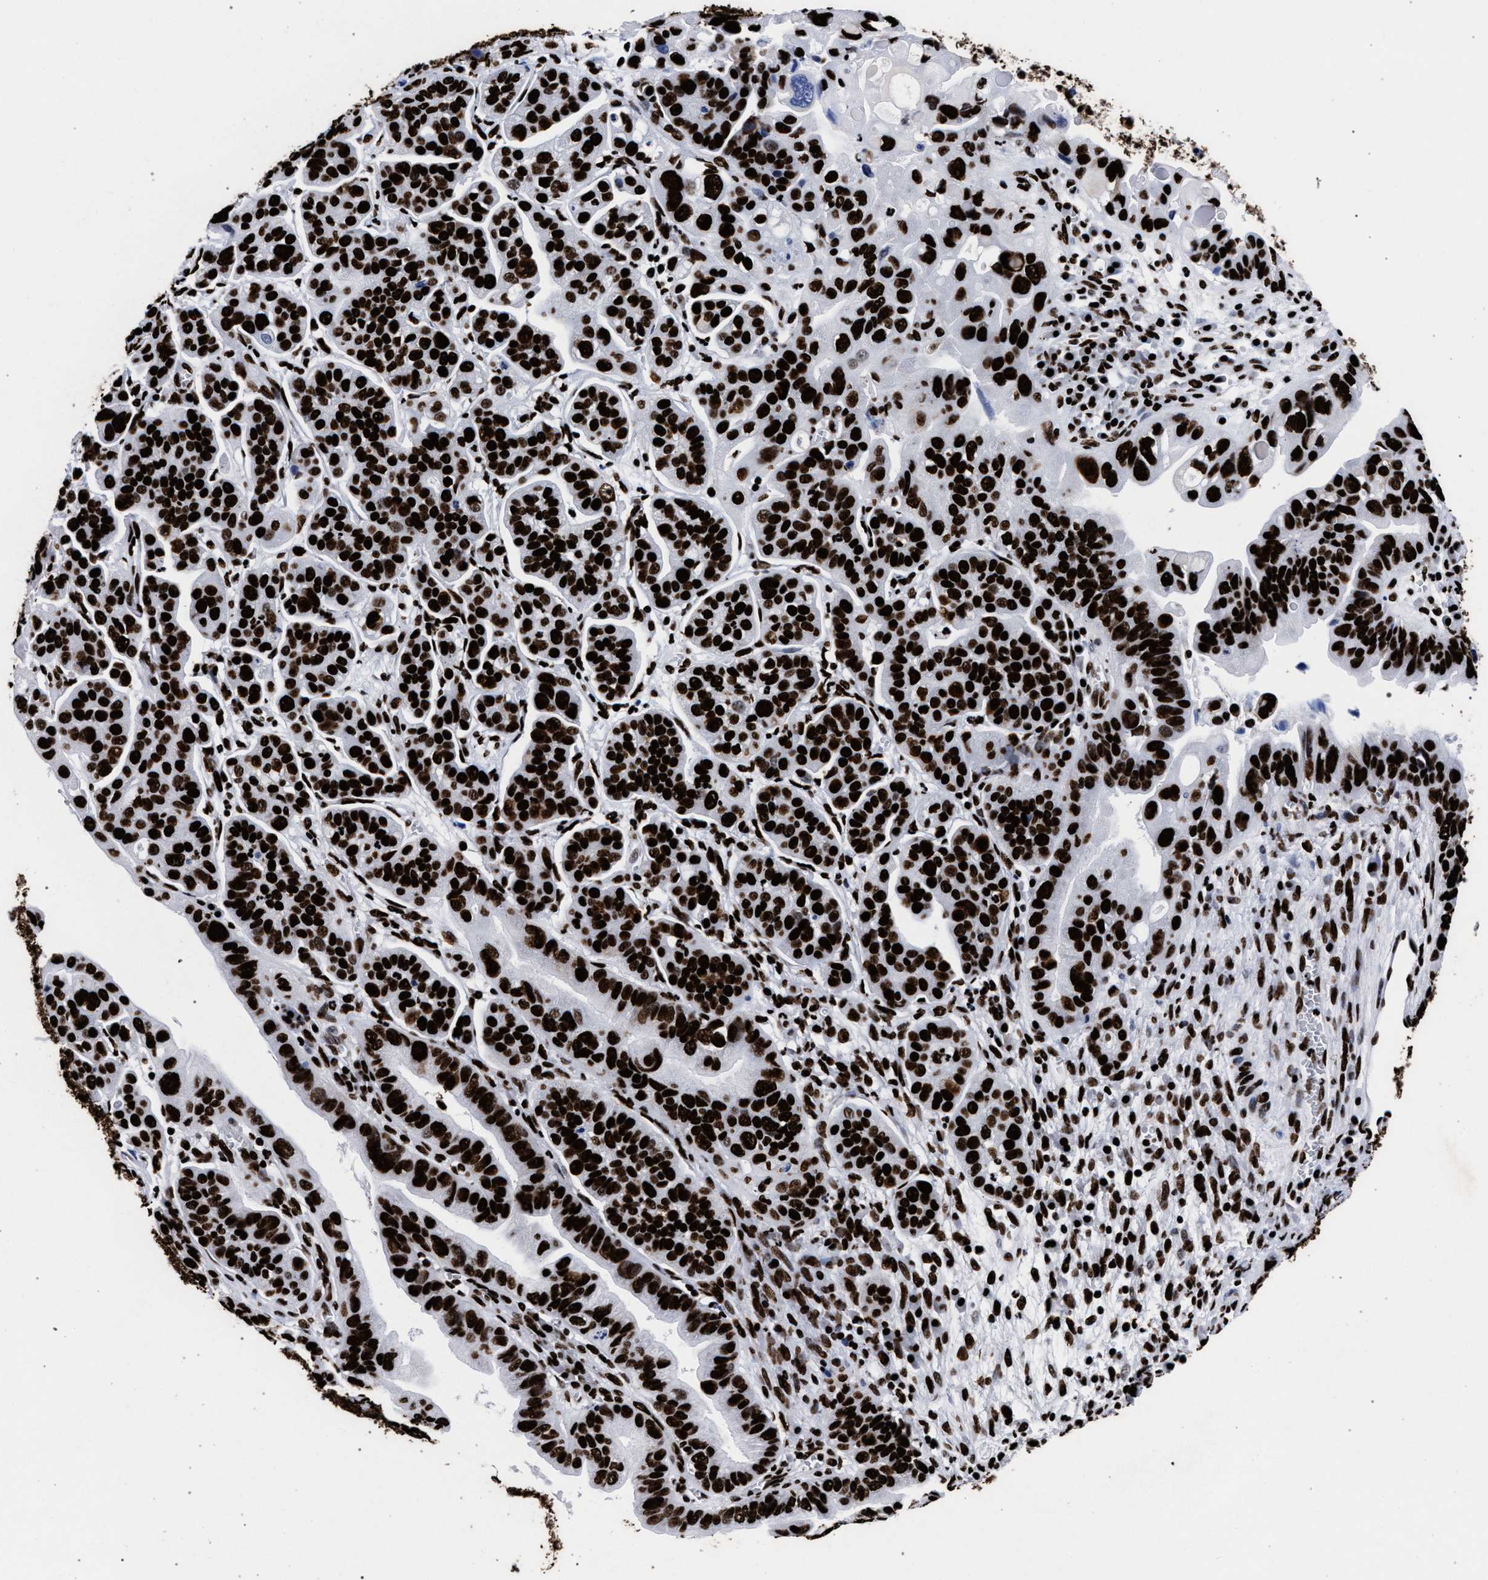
{"staining": {"intensity": "strong", "quantity": ">75%", "location": "nuclear"}, "tissue": "ovarian cancer", "cell_type": "Tumor cells", "image_type": "cancer", "snomed": [{"axis": "morphology", "description": "Cystadenocarcinoma, serous, NOS"}, {"axis": "topography", "description": "Ovary"}], "caption": "Immunohistochemical staining of human ovarian cancer (serous cystadenocarcinoma) demonstrates high levels of strong nuclear protein positivity in about >75% of tumor cells.", "gene": "HNRNPA1", "patient": {"sex": "female", "age": 56}}